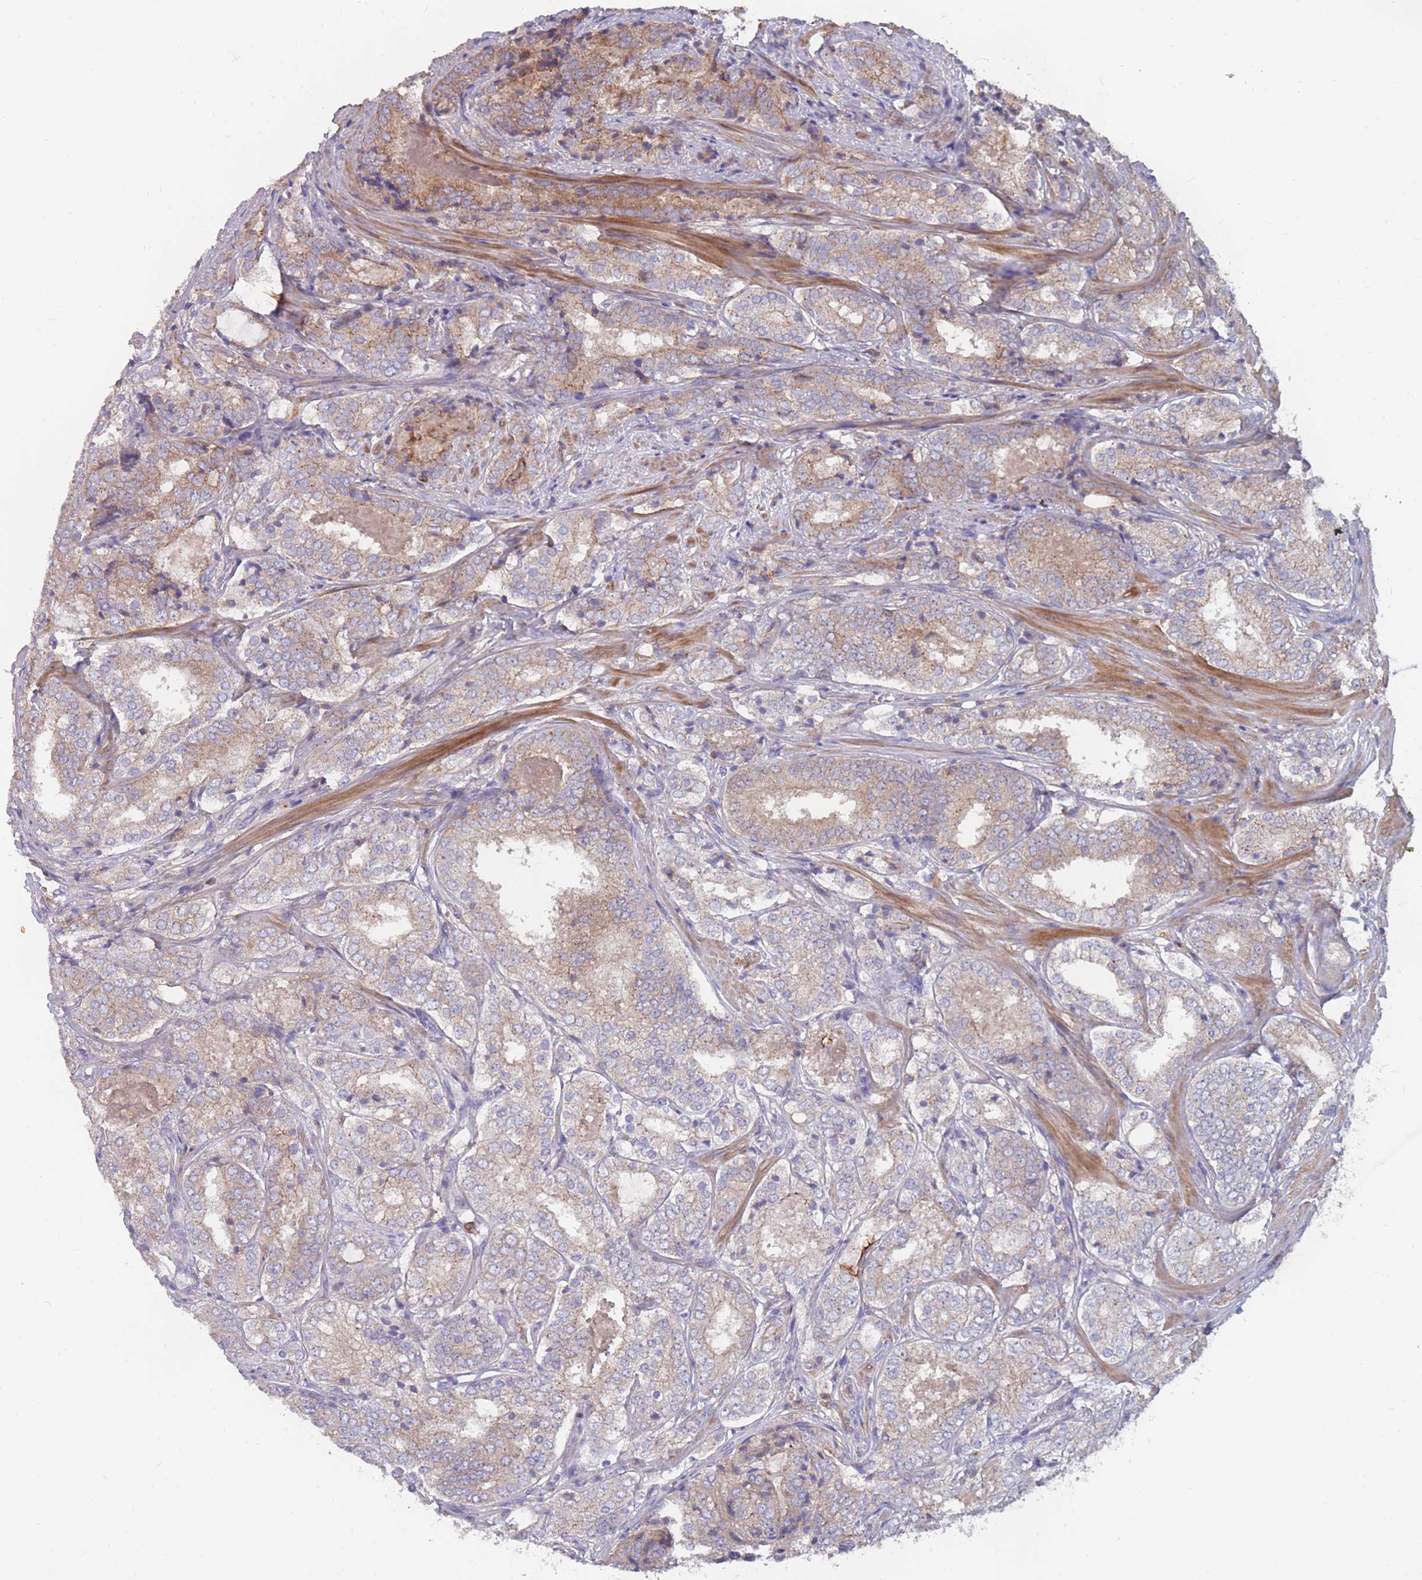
{"staining": {"intensity": "weak", "quantity": "<25%", "location": "cytoplasmic/membranous"}, "tissue": "prostate cancer", "cell_type": "Tumor cells", "image_type": "cancer", "snomed": [{"axis": "morphology", "description": "Adenocarcinoma, High grade"}, {"axis": "topography", "description": "Prostate"}], "caption": "A micrograph of human prostate cancer (high-grade adenocarcinoma) is negative for staining in tumor cells. (Brightfield microscopy of DAB immunohistochemistry (IHC) at high magnification).", "gene": "CD33", "patient": {"sex": "male", "age": 63}}